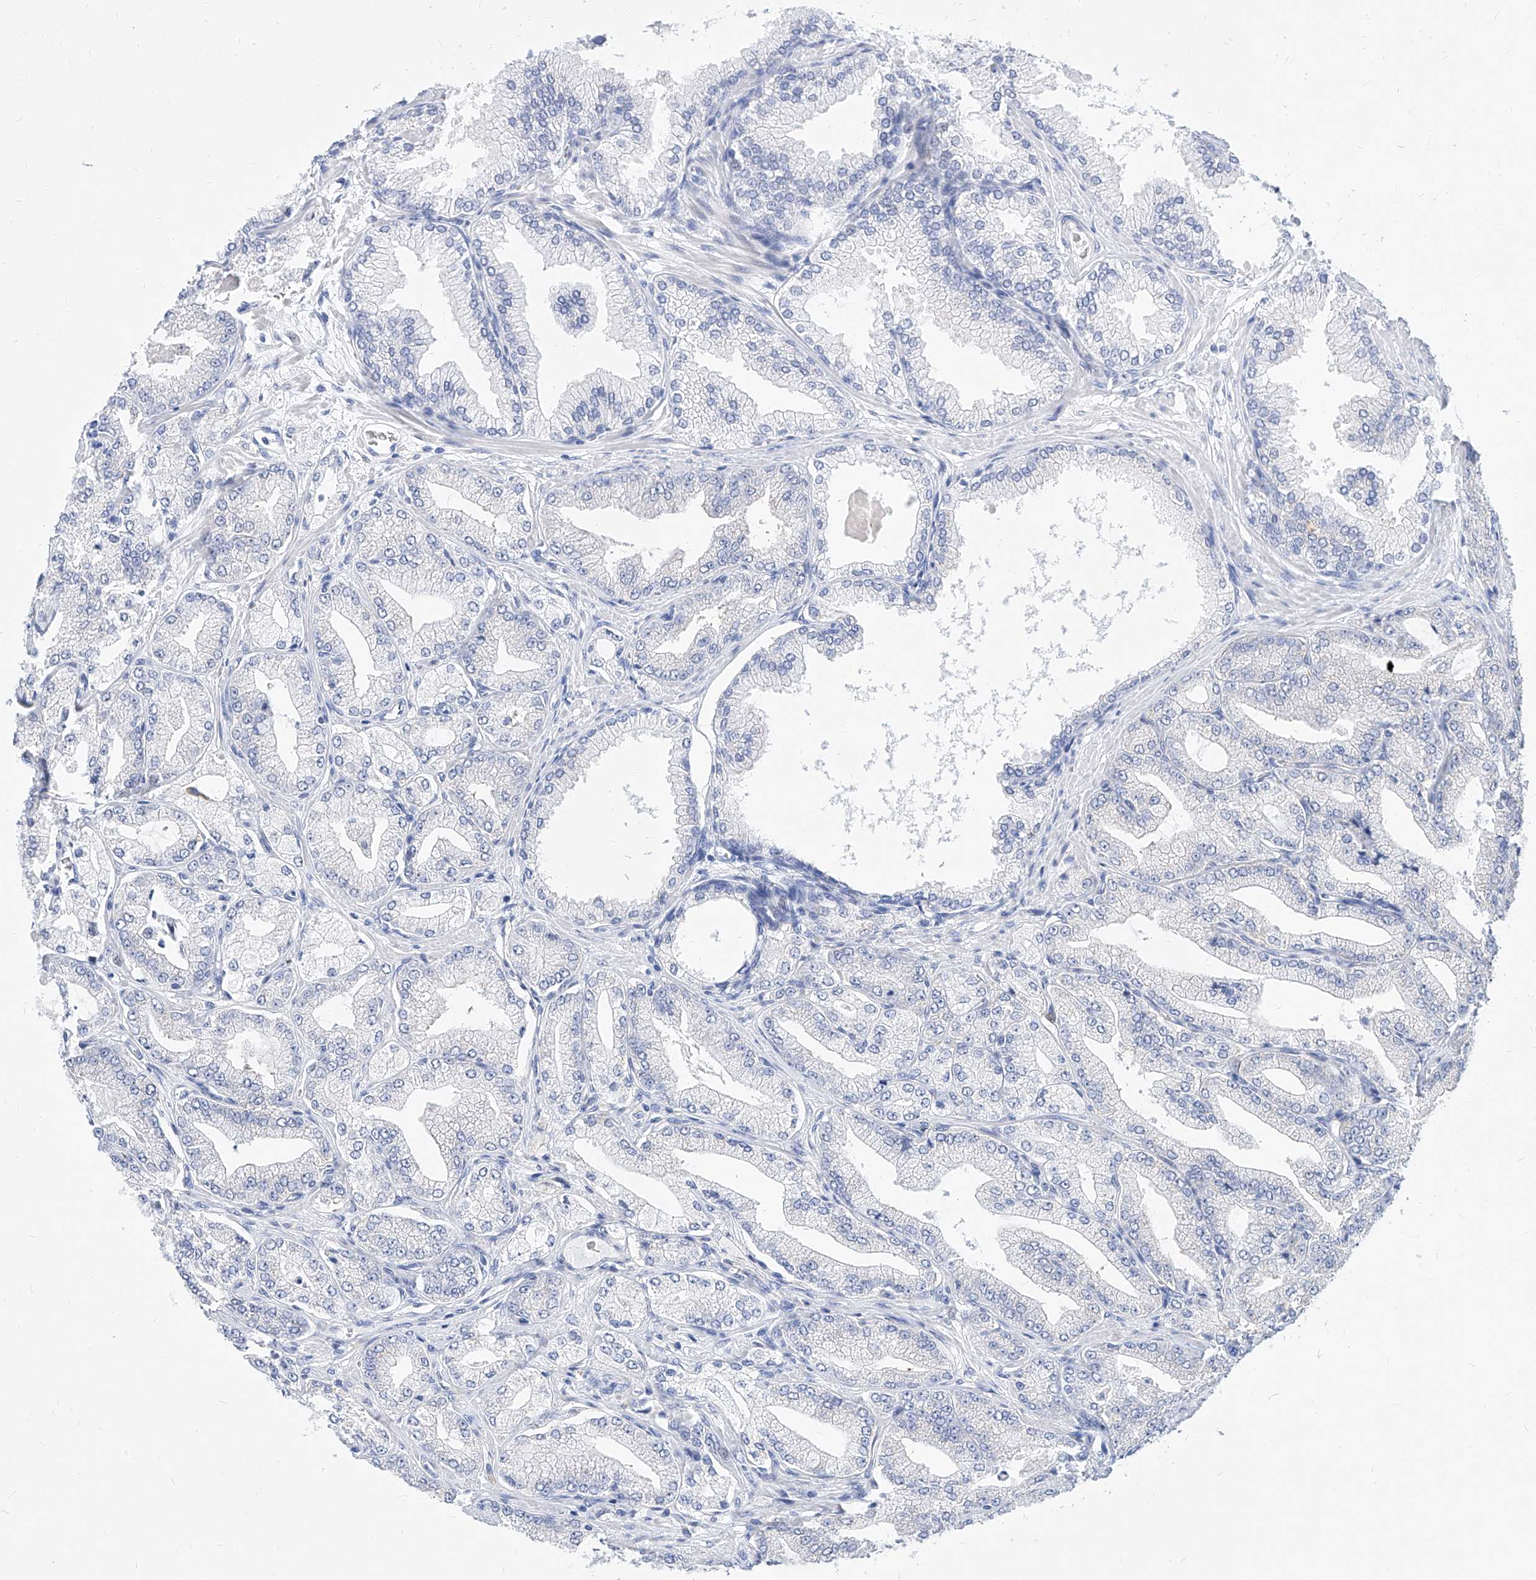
{"staining": {"intensity": "negative", "quantity": "none", "location": "none"}, "tissue": "prostate cancer", "cell_type": "Tumor cells", "image_type": "cancer", "snomed": [{"axis": "morphology", "description": "Adenocarcinoma, Low grade"}, {"axis": "topography", "description": "Prostate"}], "caption": "Prostate cancer (low-grade adenocarcinoma) stained for a protein using IHC exhibits no staining tumor cells.", "gene": "MX2", "patient": {"sex": "male", "age": 63}}